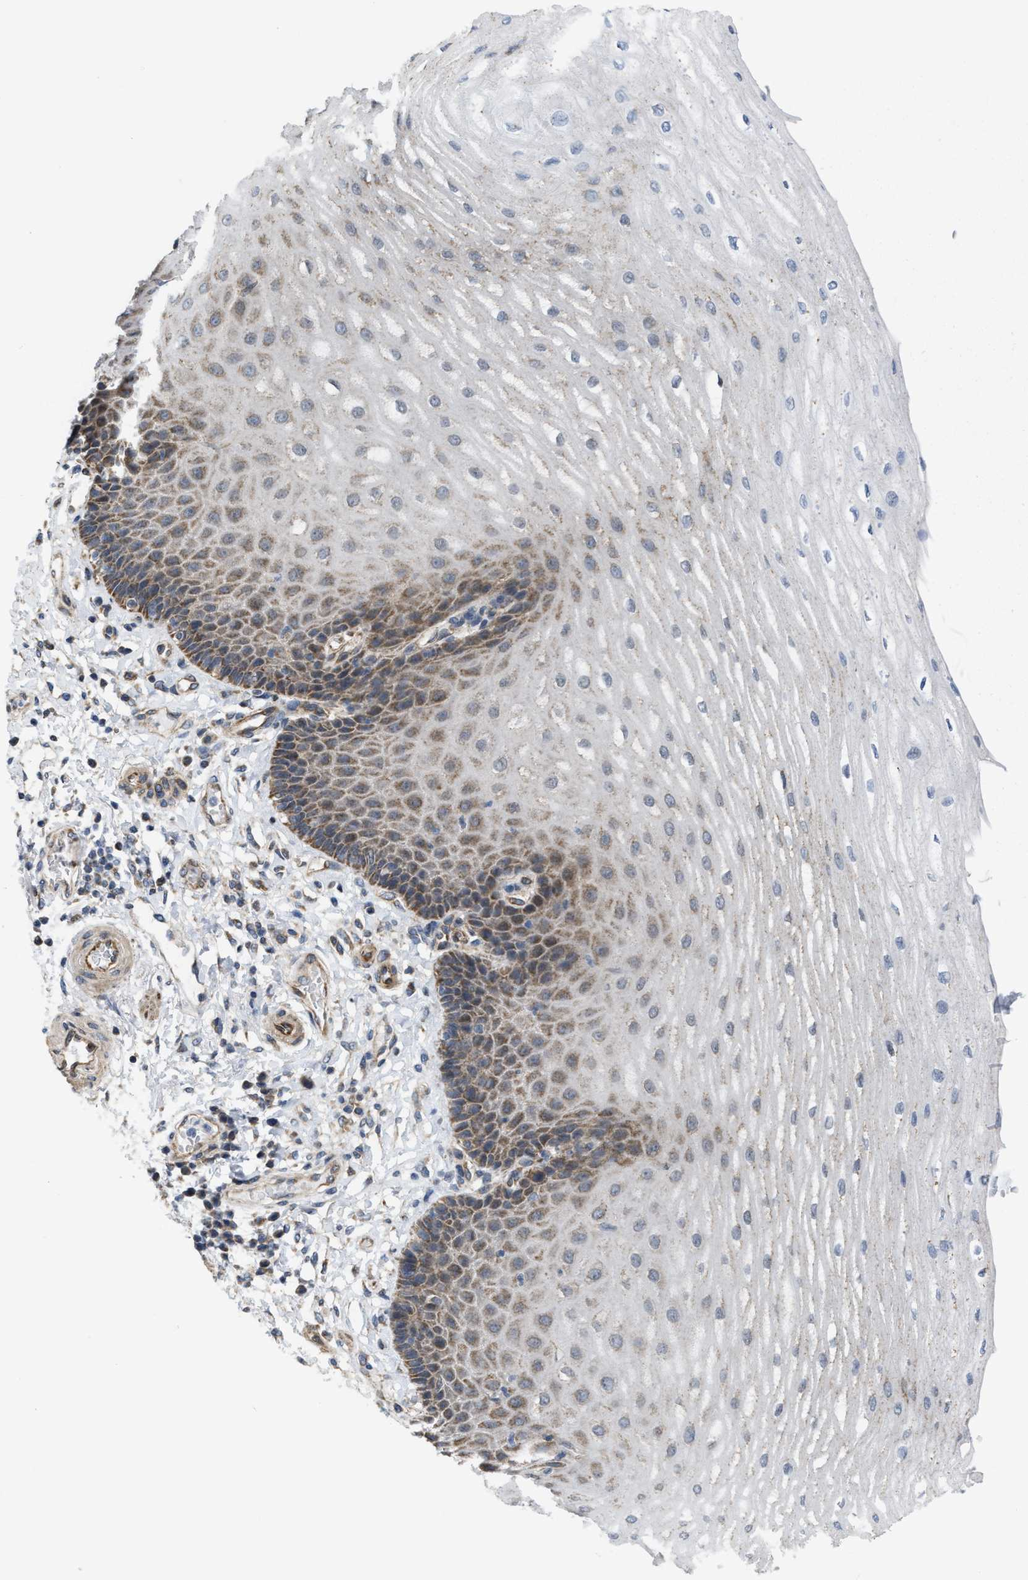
{"staining": {"intensity": "moderate", "quantity": "<25%", "location": "cytoplasmic/membranous"}, "tissue": "esophagus", "cell_type": "Squamous epithelial cells", "image_type": "normal", "snomed": [{"axis": "morphology", "description": "Normal tissue, NOS"}, {"axis": "topography", "description": "Esophagus"}], "caption": "The image demonstrates a brown stain indicating the presence of a protein in the cytoplasmic/membranous of squamous epithelial cells in esophagus. Using DAB (3,3'-diaminobenzidine) (brown) and hematoxylin (blue) stains, captured at high magnification using brightfield microscopy.", "gene": "EOGT", "patient": {"sex": "male", "age": 54}}